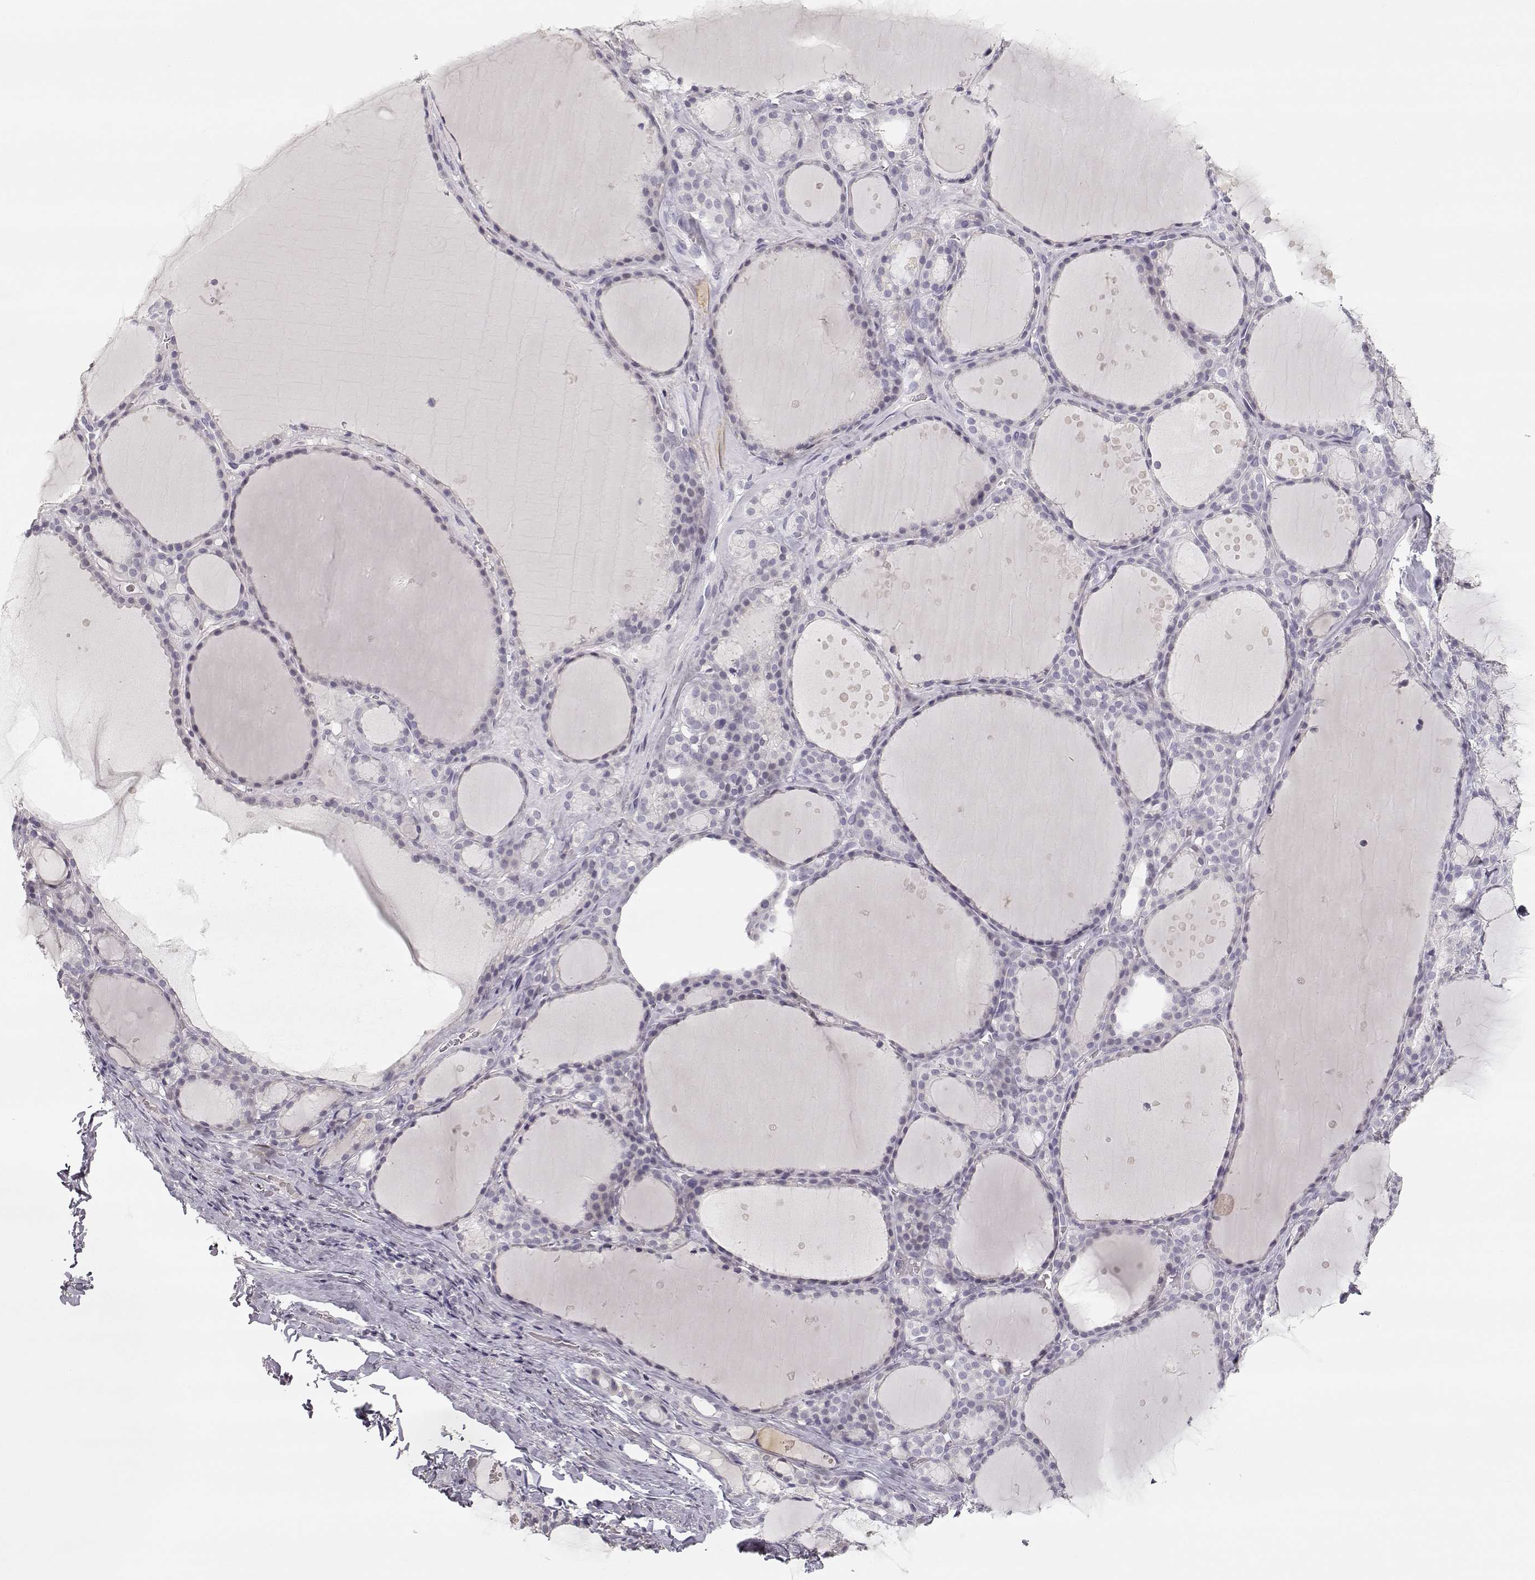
{"staining": {"intensity": "negative", "quantity": "none", "location": "none"}, "tissue": "thyroid gland", "cell_type": "Glandular cells", "image_type": "normal", "snomed": [{"axis": "morphology", "description": "Normal tissue, NOS"}, {"axis": "topography", "description": "Thyroid gland"}], "caption": "DAB (3,3'-diaminobenzidine) immunohistochemical staining of unremarkable human thyroid gland shows no significant positivity in glandular cells.", "gene": "TKTL1", "patient": {"sex": "male", "age": 68}}